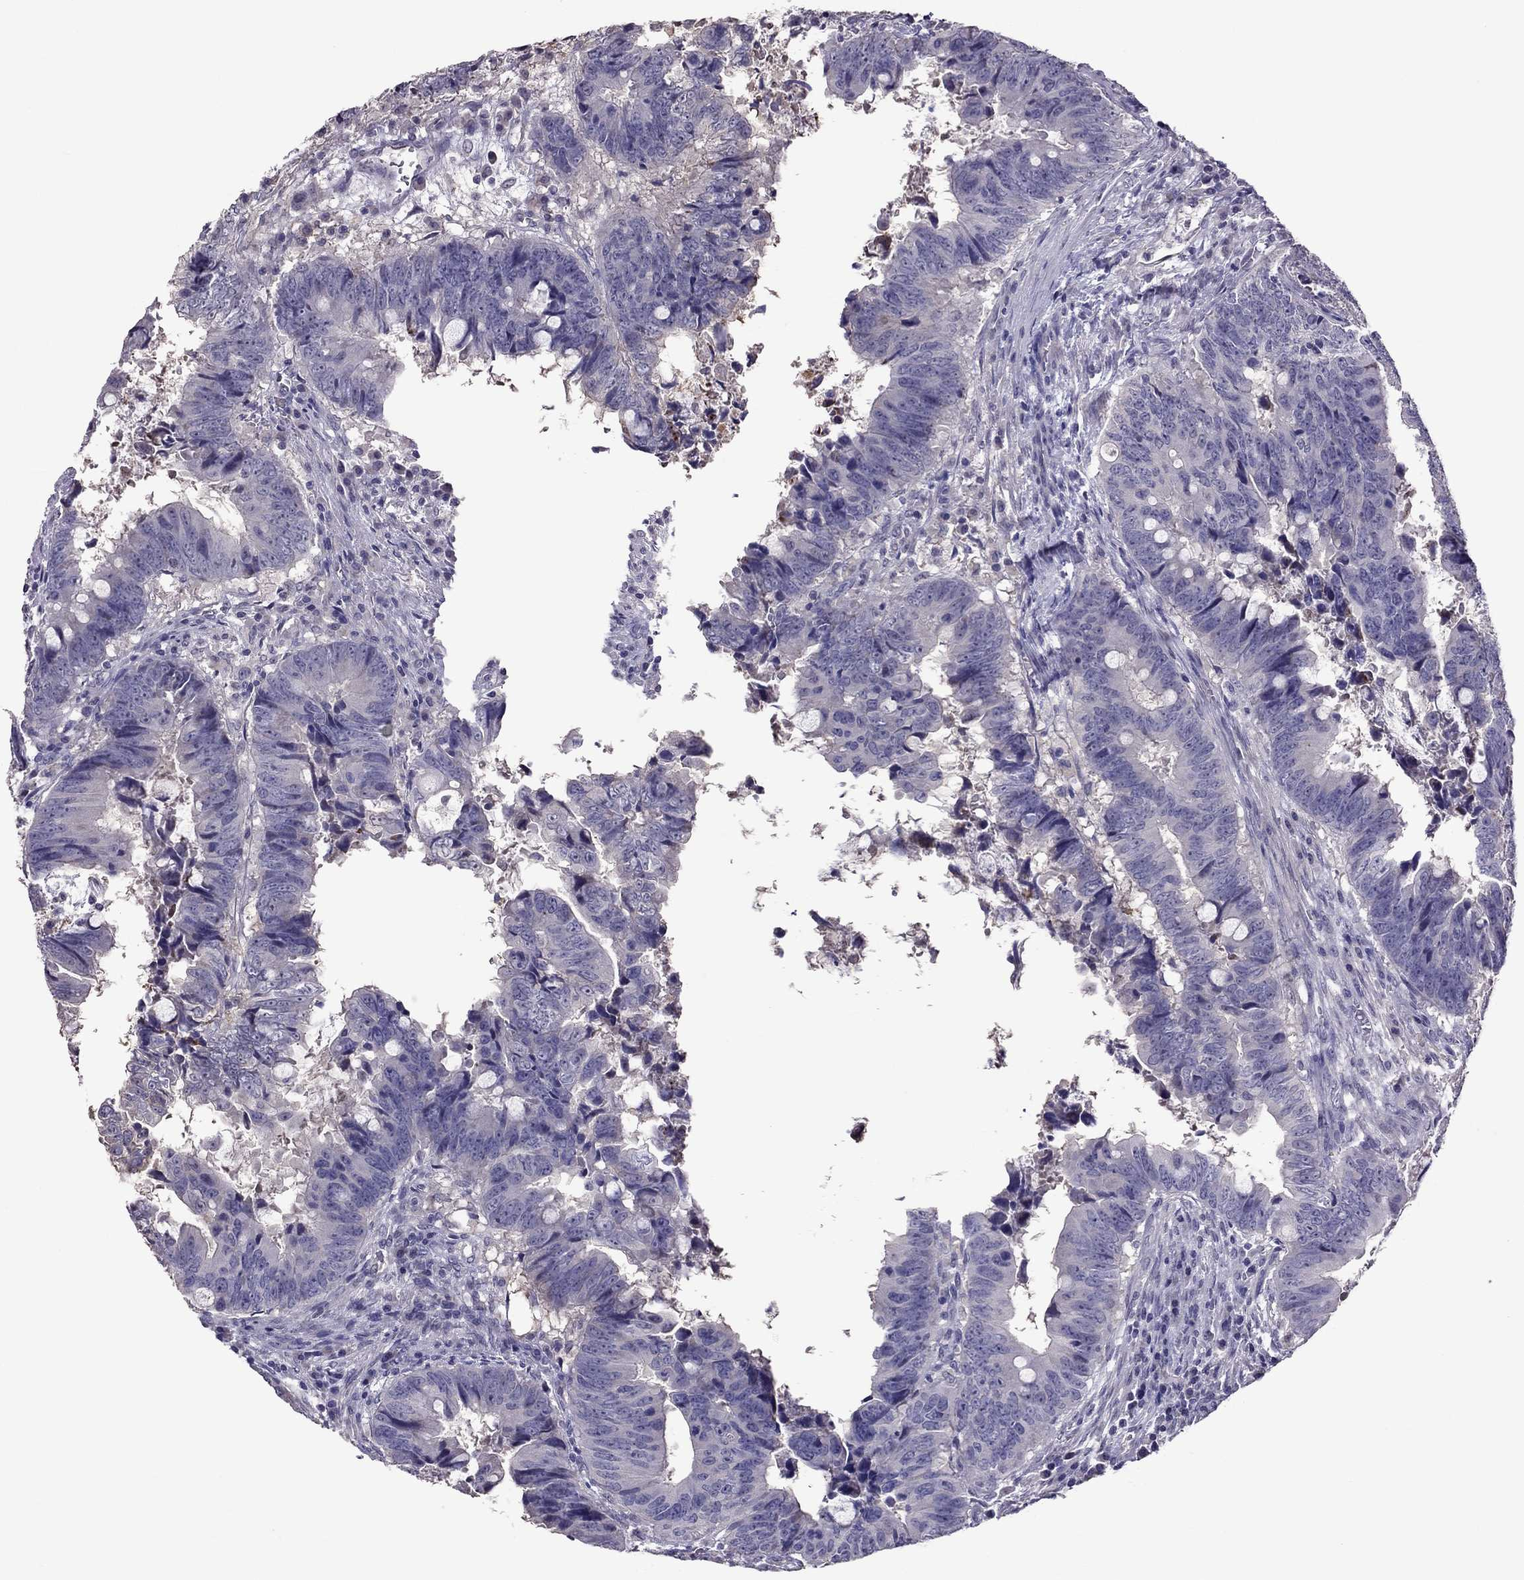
{"staining": {"intensity": "negative", "quantity": "none", "location": "none"}, "tissue": "colorectal cancer", "cell_type": "Tumor cells", "image_type": "cancer", "snomed": [{"axis": "morphology", "description": "Adenocarcinoma, NOS"}, {"axis": "topography", "description": "Colon"}], "caption": "The IHC photomicrograph has no significant staining in tumor cells of adenocarcinoma (colorectal) tissue.", "gene": "LRRC46", "patient": {"sex": "female", "age": 82}}